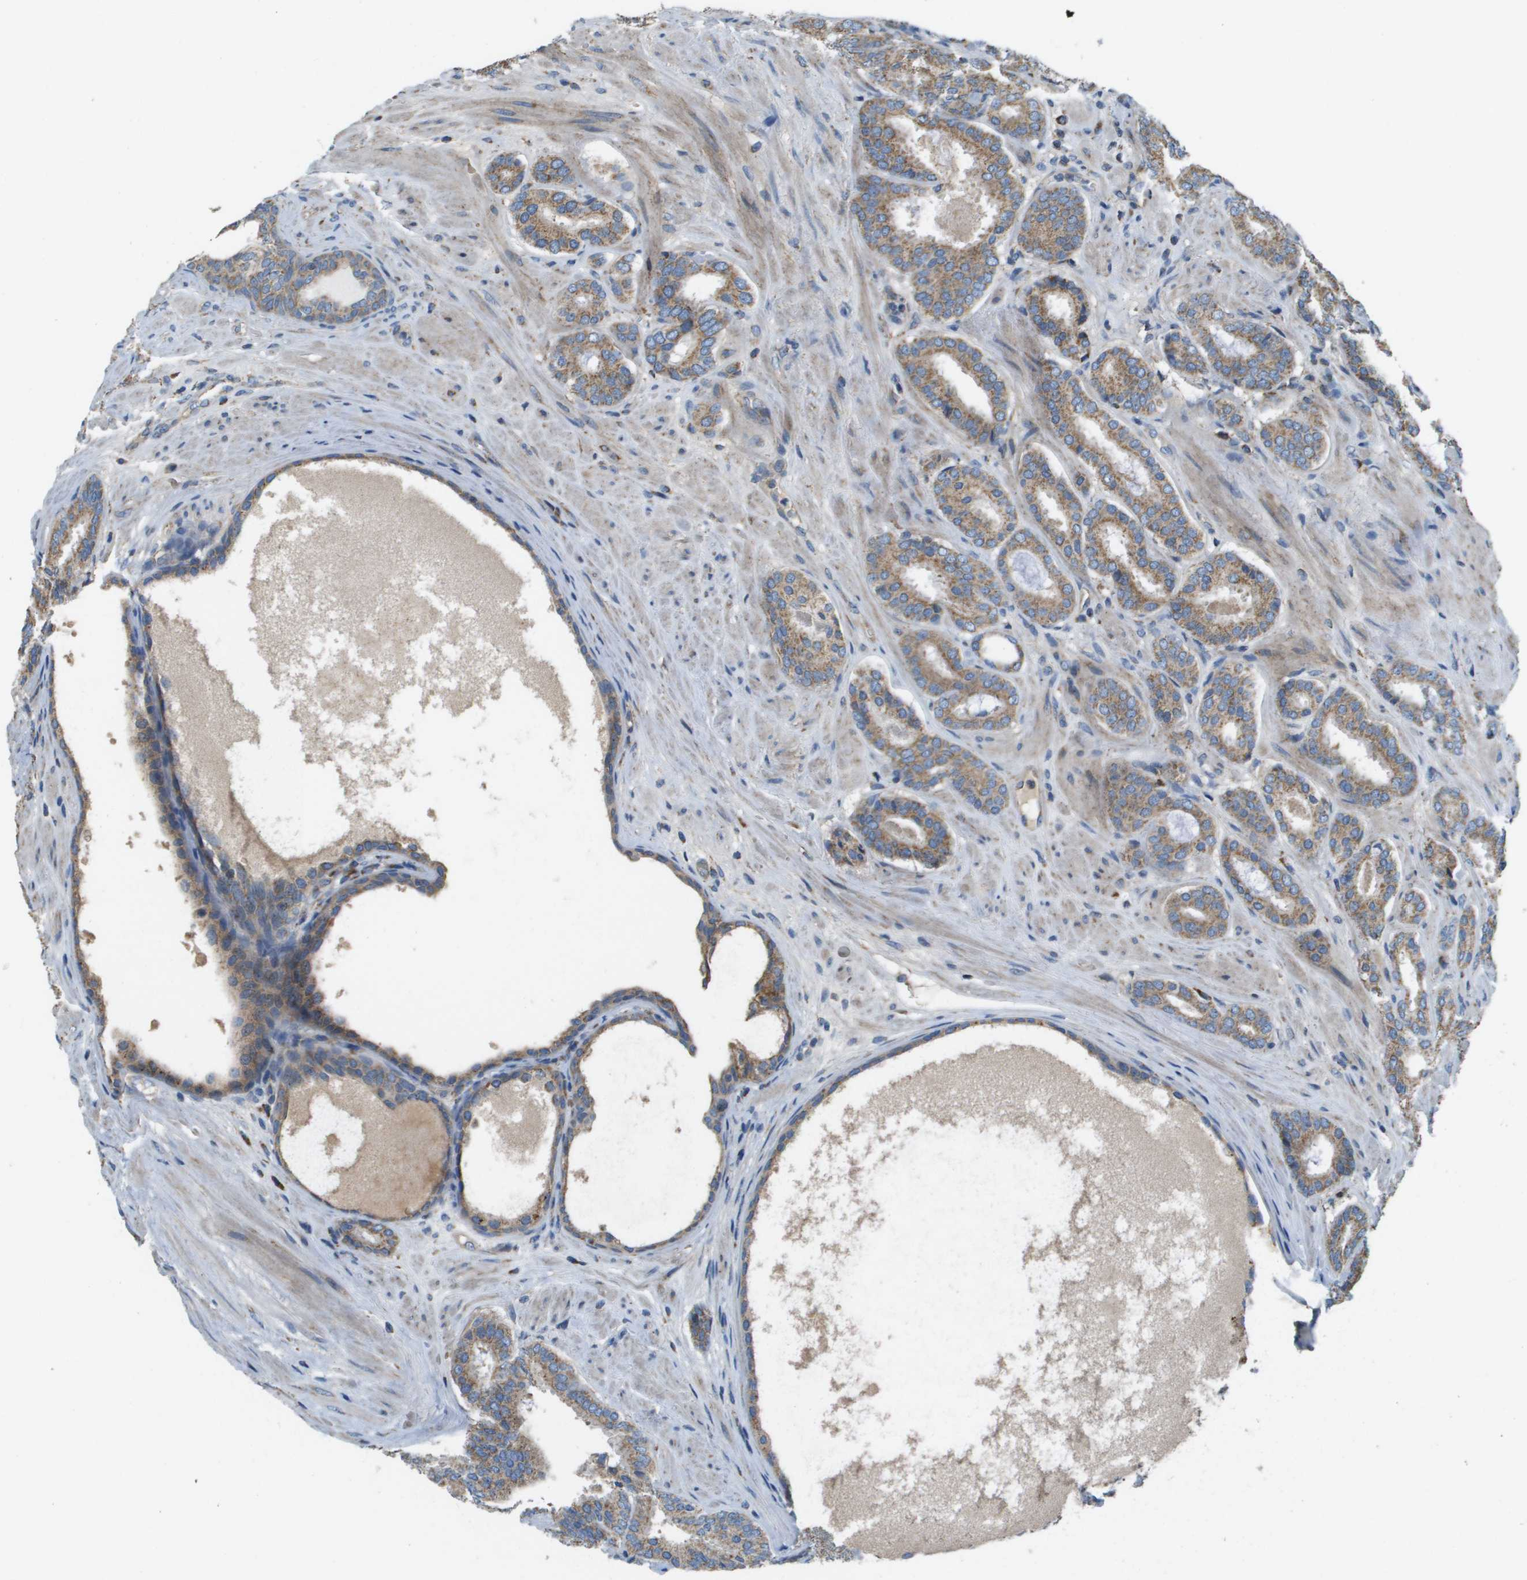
{"staining": {"intensity": "moderate", "quantity": ">75%", "location": "cytoplasmic/membranous"}, "tissue": "prostate cancer", "cell_type": "Tumor cells", "image_type": "cancer", "snomed": [{"axis": "morphology", "description": "Adenocarcinoma, Low grade"}, {"axis": "topography", "description": "Prostate"}], "caption": "A photomicrograph showing moderate cytoplasmic/membranous positivity in about >75% of tumor cells in prostate adenocarcinoma (low-grade), as visualized by brown immunohistochemical staining.", "gene": "NRK", "patient": {"sex": "male", "age": 69}}